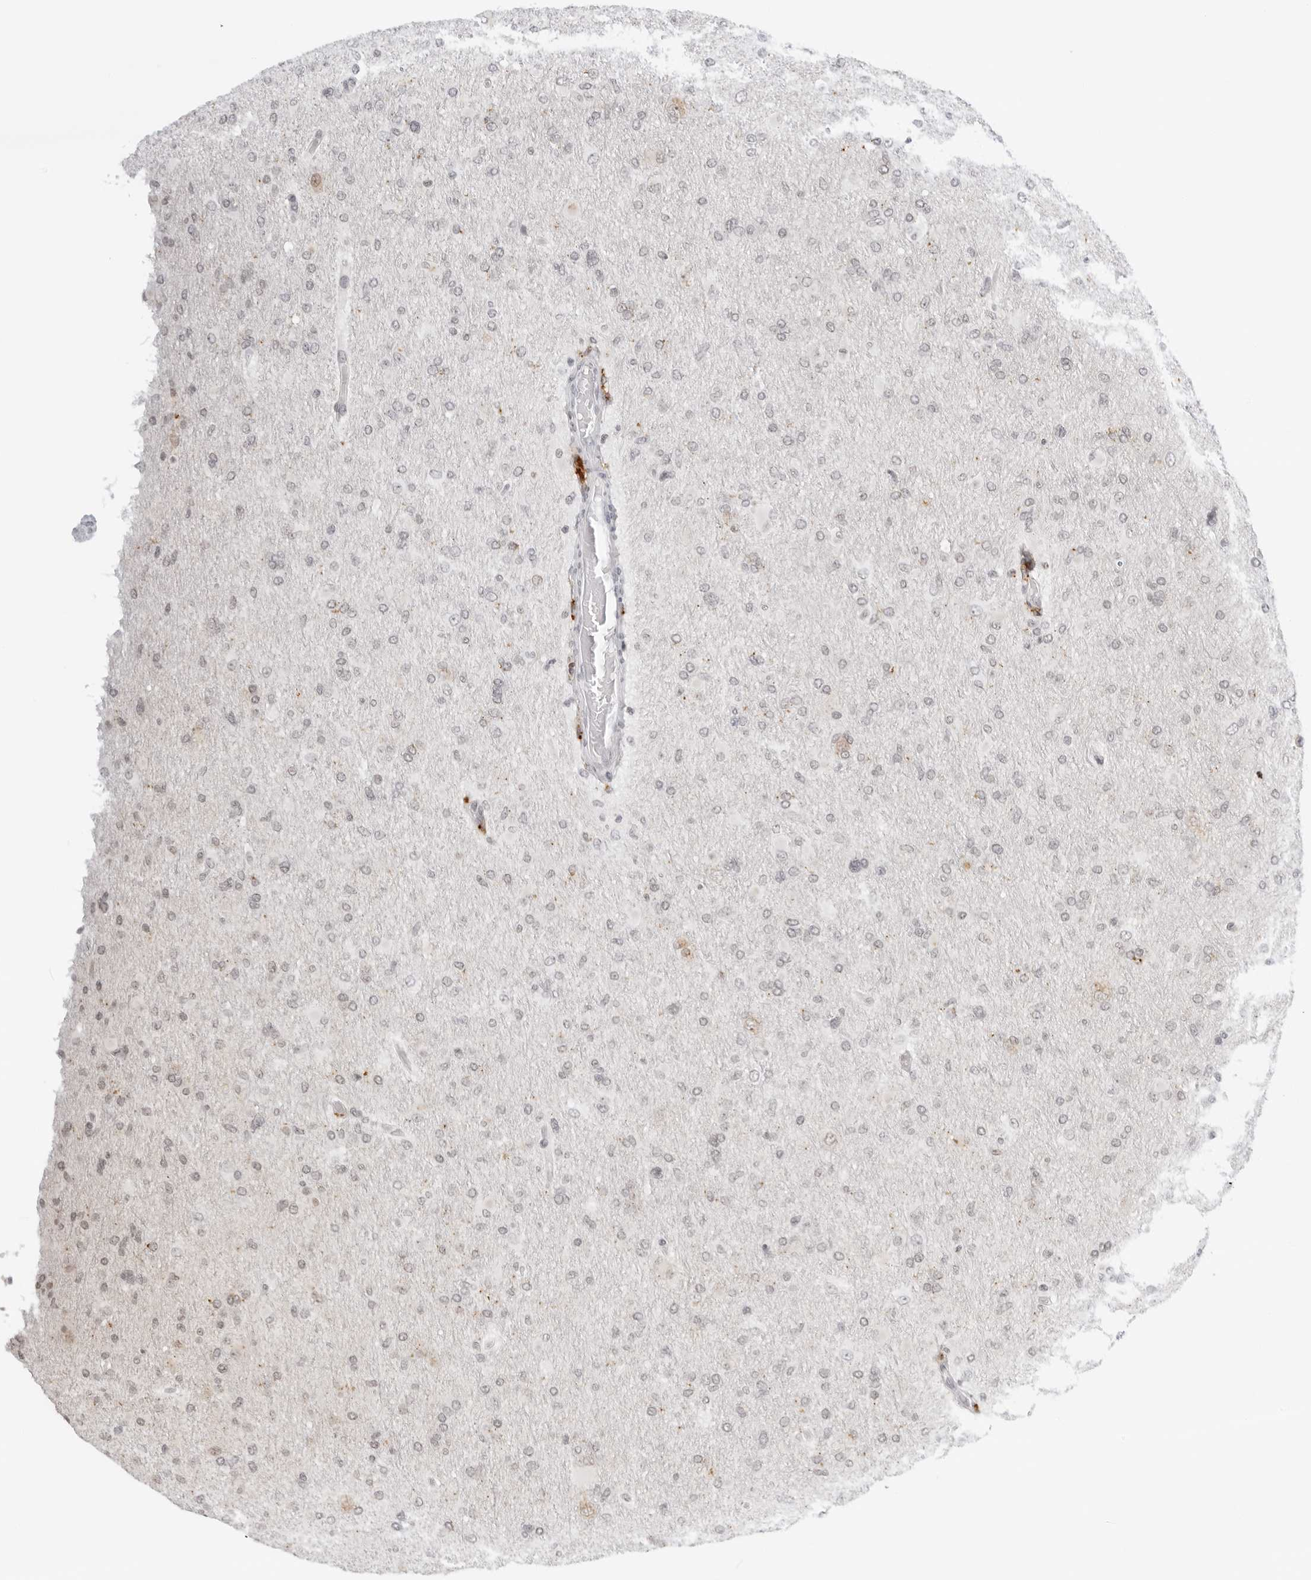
{"staining": {"intensity": "negative", "quantity": "none", "location": "none"}, "tissue": "glioma", "cell_type": "Tumor cells", "image_type": "cancer", "snomed": [{"axis": "morphology", "description": "Glioma, malignant, High grade"}, {"axis": "topography", "description": "Cerebral cortex"}], "caption": "High-grade glioma (malignant) stained for a protein using immunohistochemistry shows no expression tumor cells.", "gene": "MSH6", "patient": {"sex": "female", "age": 36}}